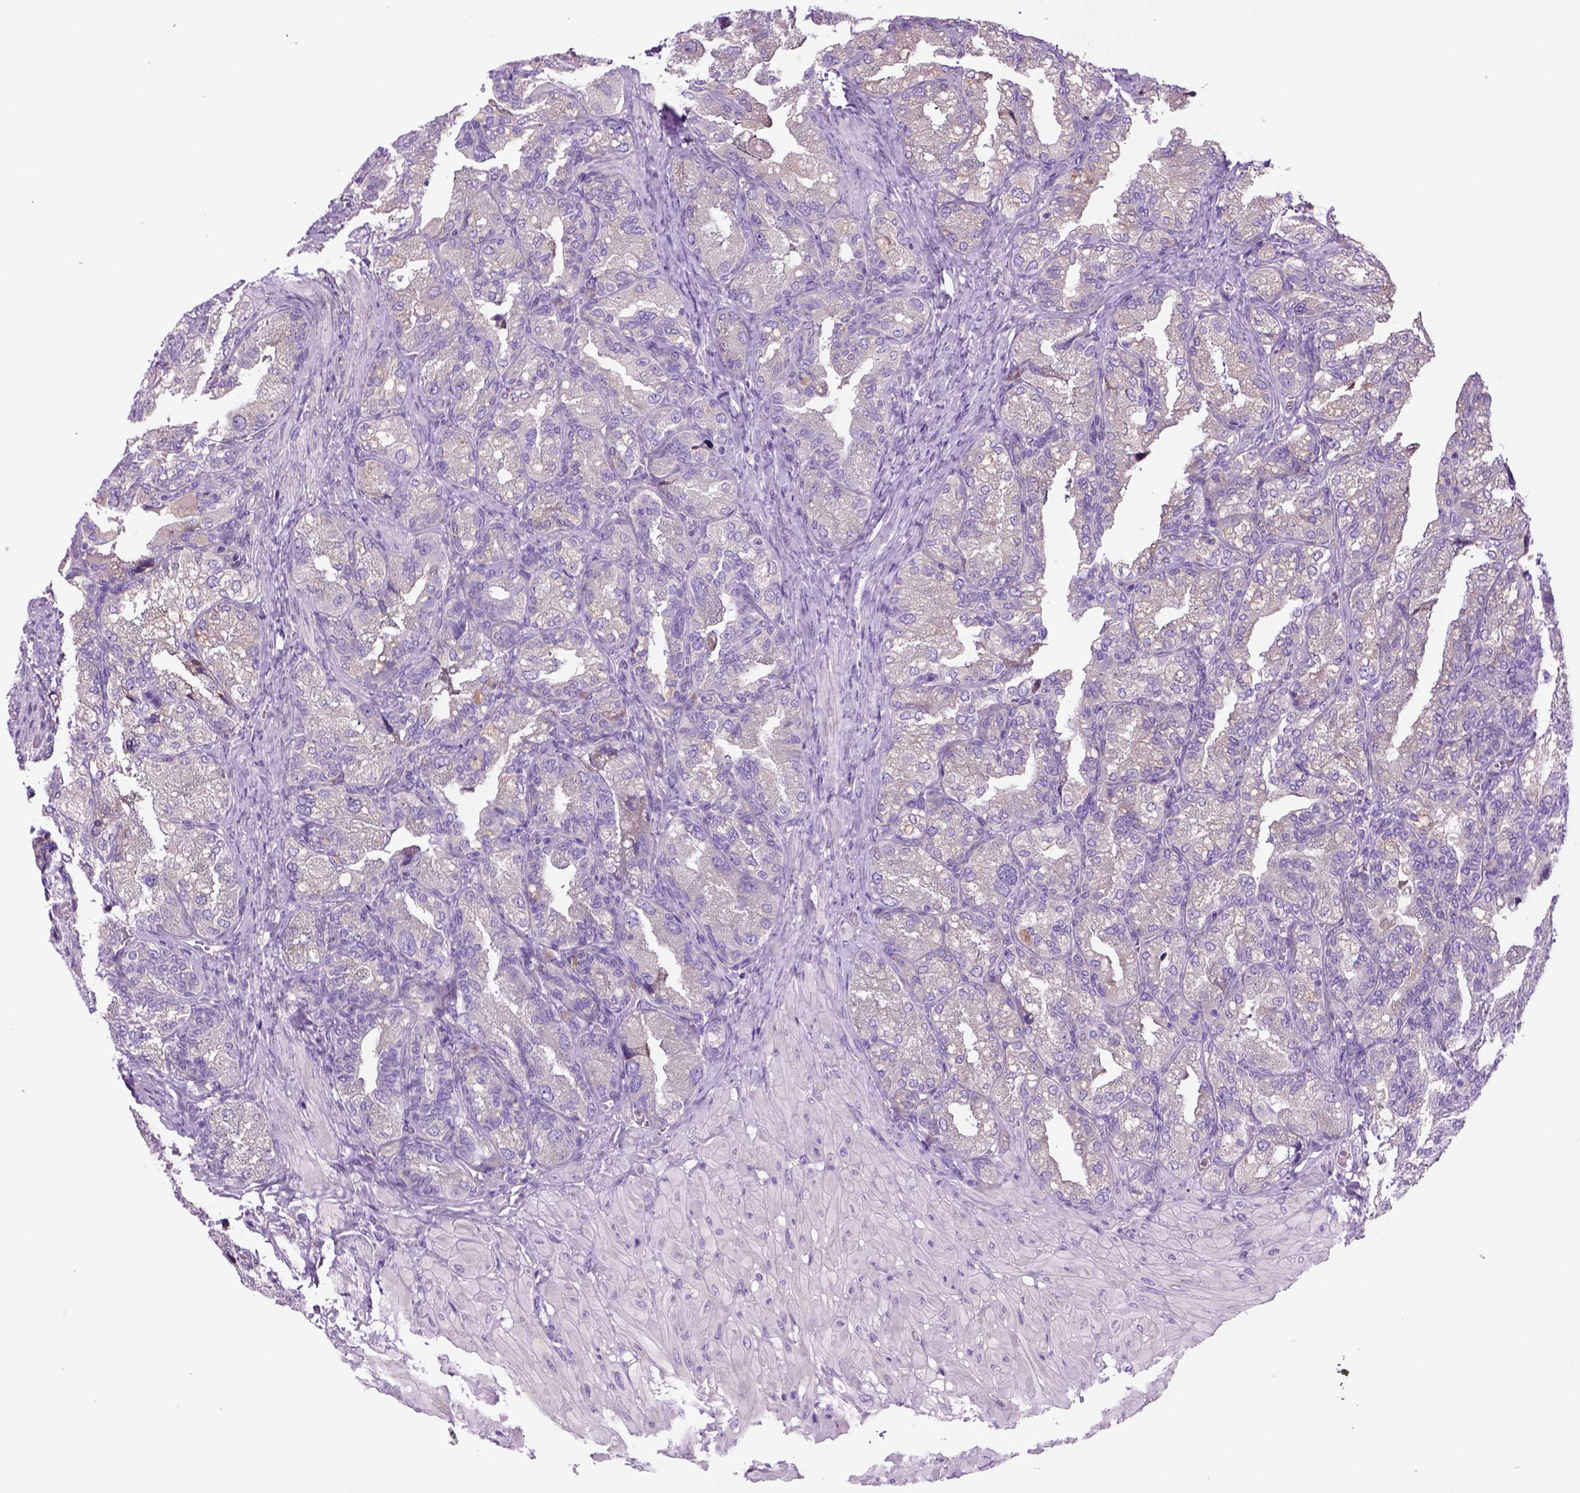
{"staining": {"intensity": "negative", "quantity": "none", "location": "none"}, "tissue": "seminal vesicle", "cell_type": "Glandular cells", "image_type": "normal", "snomed": [{"axis": "morphology", "description": "Normal tissue, NOS"}, {"axis": "topography", "description": "Seminal veicle"}], "caption": "An image of human seminal vesicle is negative for staining in glandular cells. Brightfield microscopy of immunohistochemistry stained with DAB (3,3'-diaminobenzidine) (brown) and hematoxylin (blue), captured at high magnification.", "gene": "PIAS3", "patient": {"sex": "male", "age": 57}}